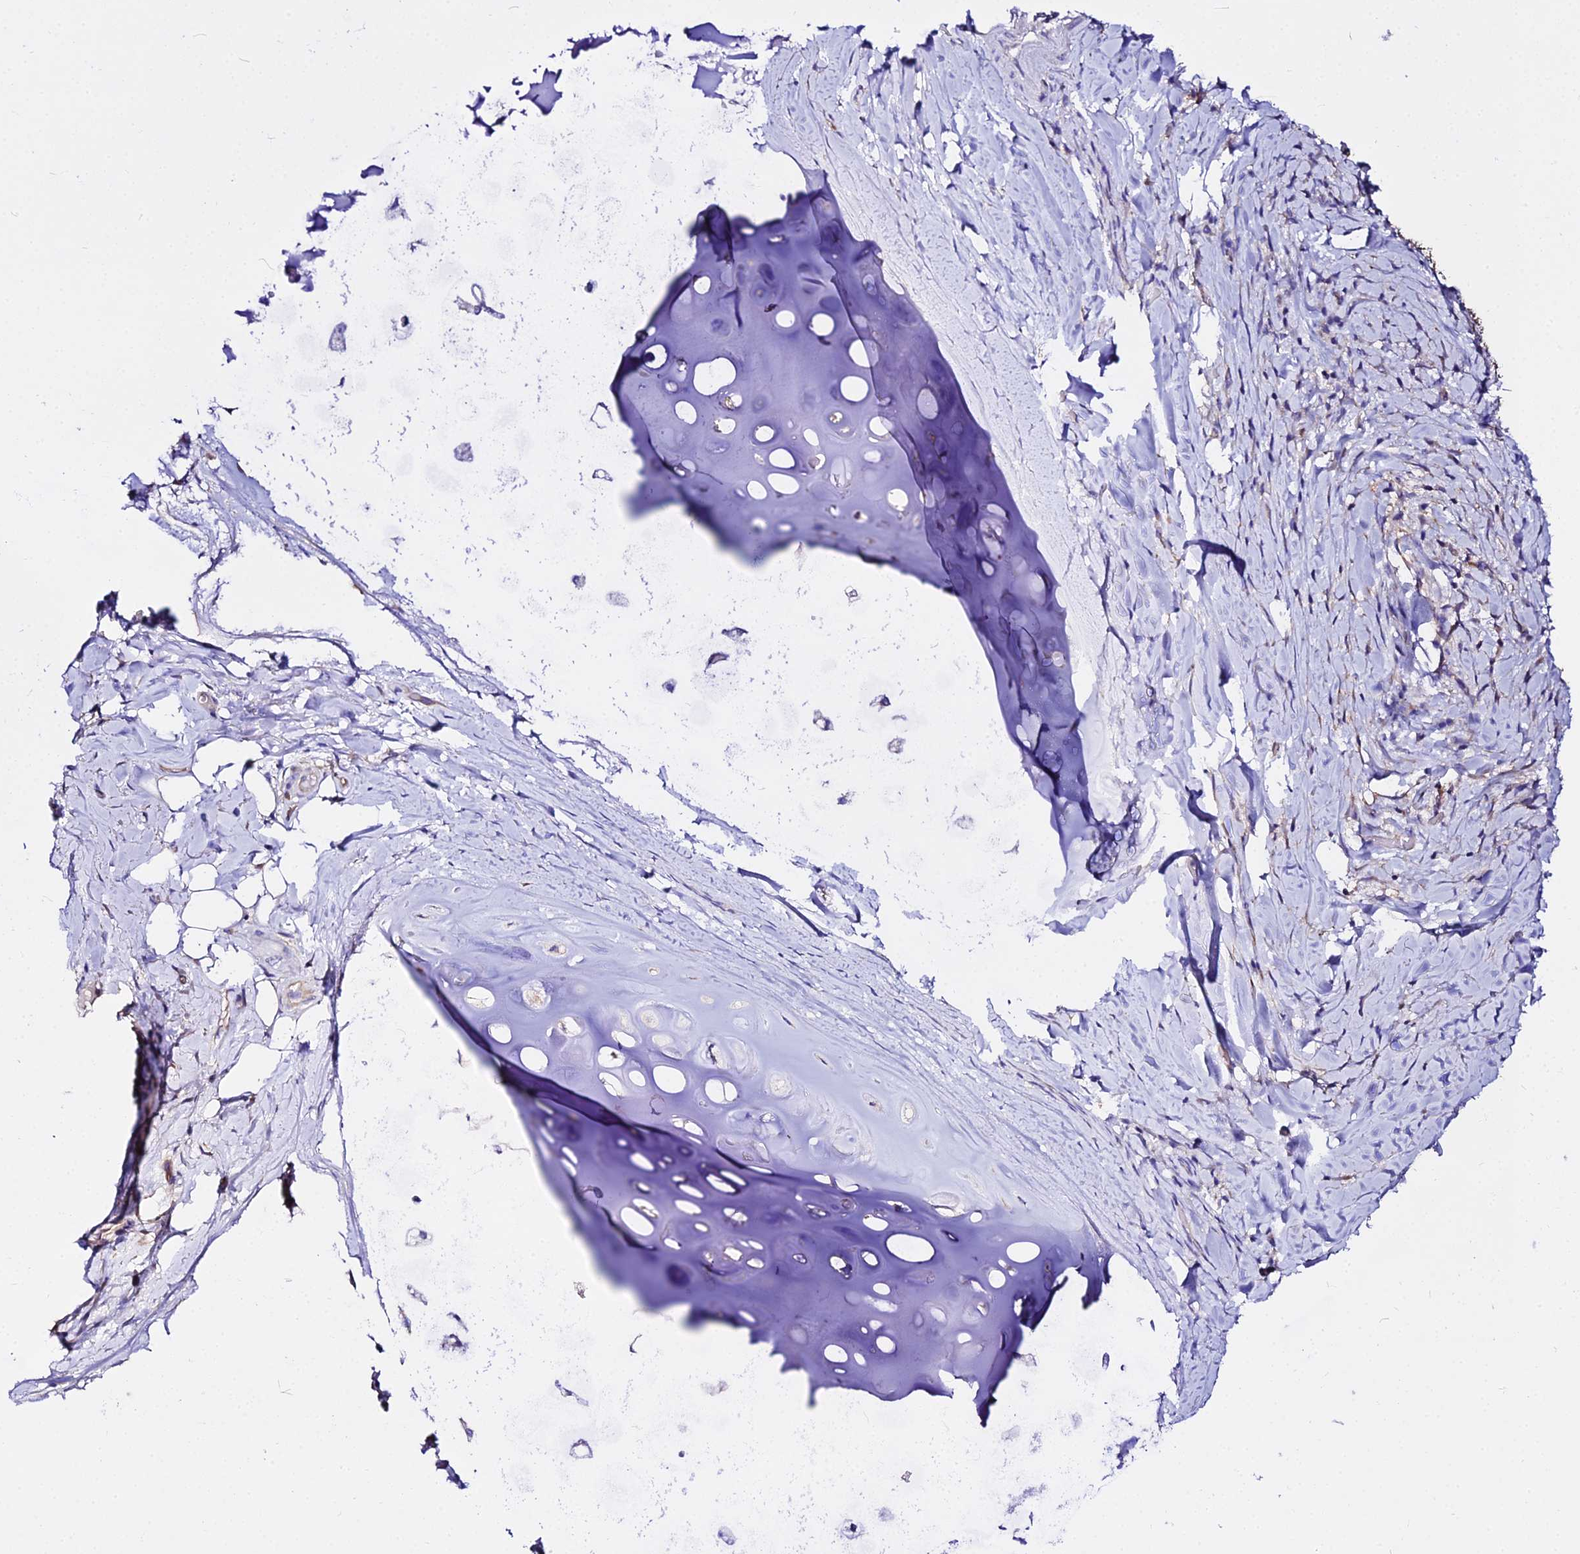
{"staining": {"intensity": "negative", "quantity": "none", "location": "none"}, "tissue": "adipose tissue", "cell_type": "Adipocytes", "image_type": "normal", "snomed": [{"axis": "morphology", "description": "Normal tissue, NOS"}, {"axis": "morphology", "description": "Squamous cell carcinoma, NOS"}, {"axis": "topography", "description": "Bronchus"}, {"axis": "topography", "description": "Lung"}], "caption": "DAB (3,3'-diaminobenzidine) immunohistochemical staining of benign adipose tissue demonstrates no significant expression in adipocytes. (DAB (3,3'-diaminobenzidine) immunohistochemistry, high magnification).", "gene": "DAW1", "patient": {"sex": "male", "age": 64}}